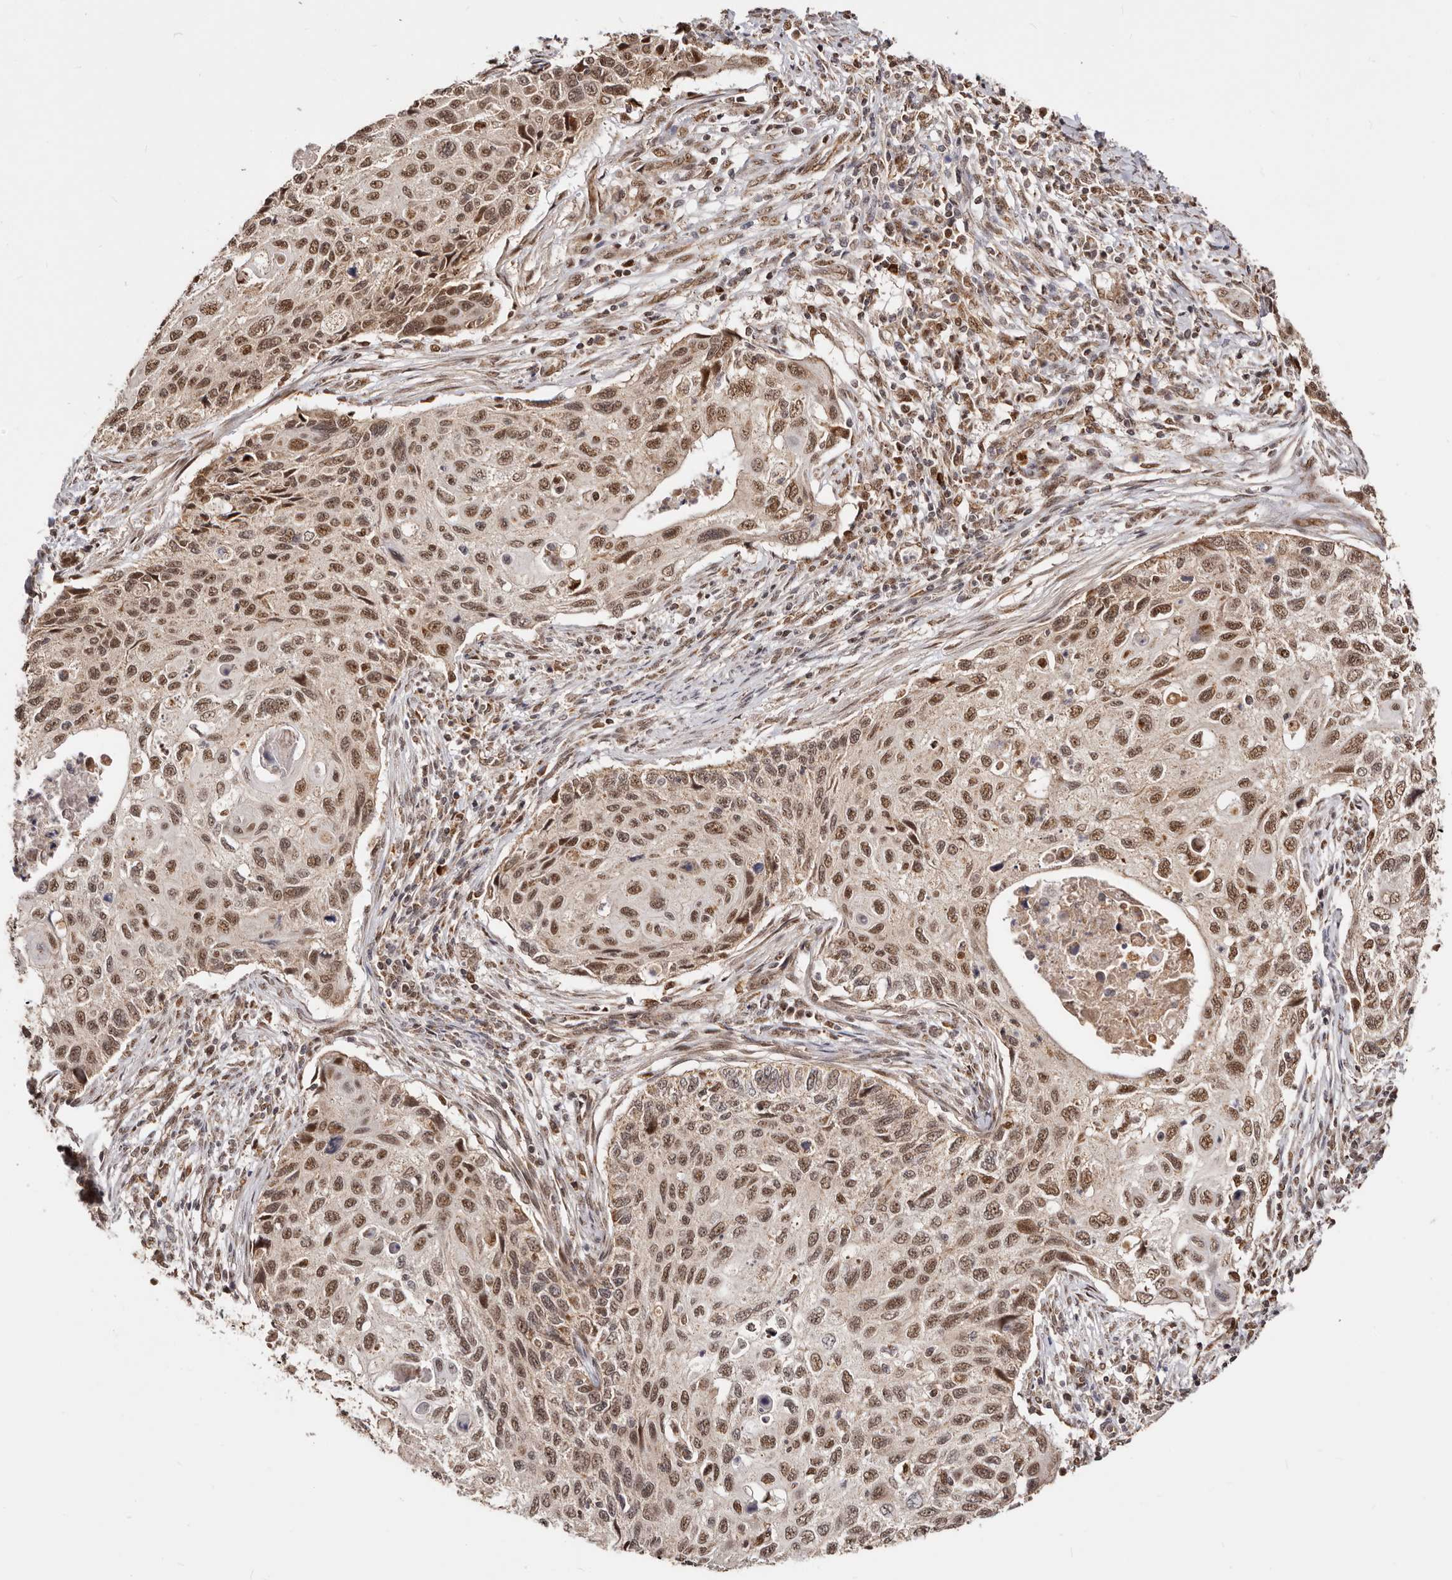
{"staining": {"intensity": "strong", "quantity": ">75%", "location": "nuclear"}, "tissue": "cervical cancer", "cell_type": "Tumor cells", "image_type": "cancer", "snomed": [{"axis": "morphology", "description": "Squamous cell carcinoma, NOS"}, {"axis": "topography", "description": "Cervix"}], "caption": "Strong nuclear expression for a protein is present in about >75% of tumor cells of cervical cancer (squamous cell carcinoma) using IHC.", "gene": "SEC14L1", "patient": {"sex": "female", "age": 70}}